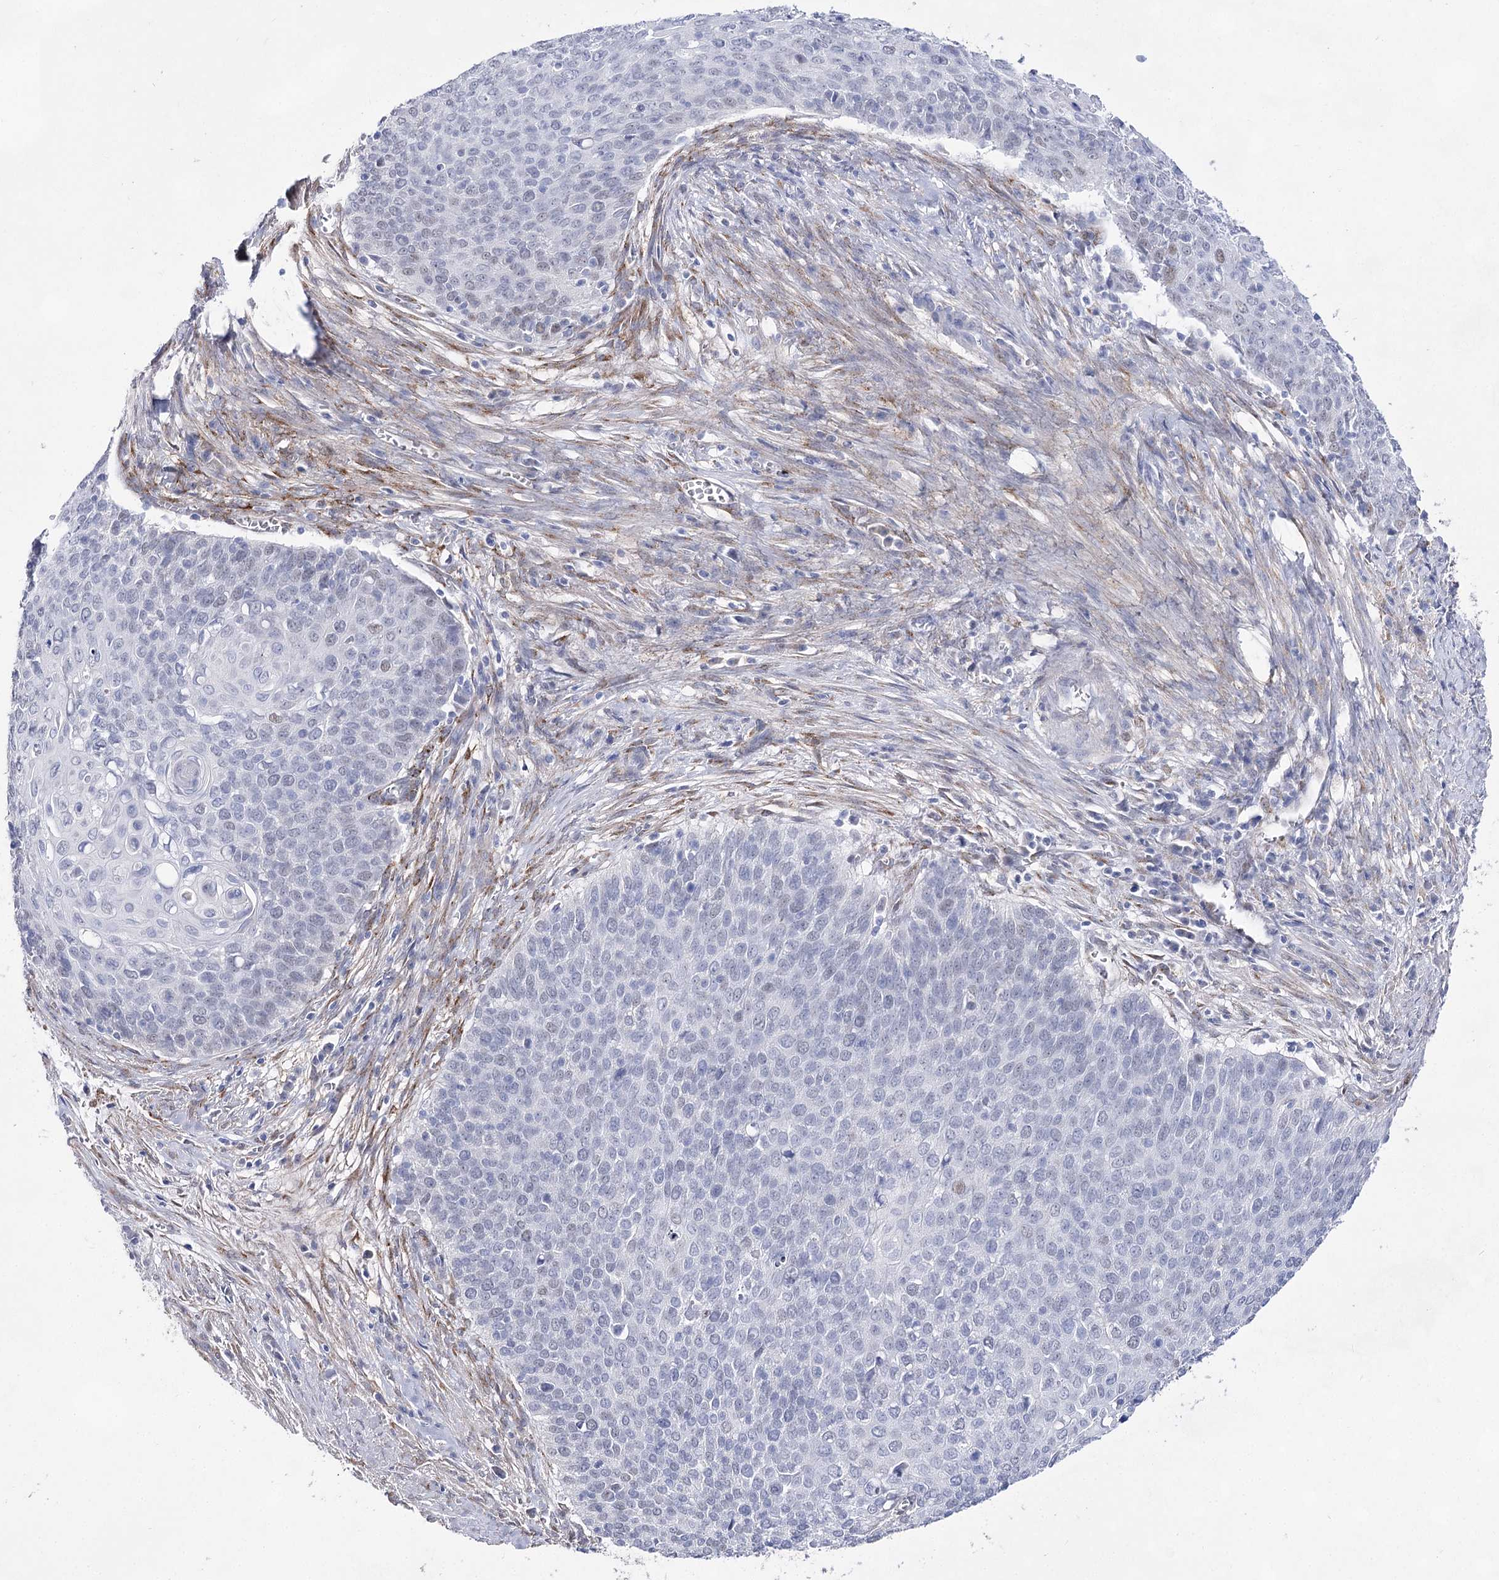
{"staining": {"intensity": "negative", "quantity": "none", "location": "none"}, "tissue": "cervical cancer", "cell_type": "Tumor cells", "image_type": "cancer", "snomed": [{"axis": "morphology", "description": "Squamous cell carcinoma, NOS"}, {"axis": "topography", "description": "Cervix"}], "caption": "Immunohistochemical staining of squamous cell carcinoma (cervical) demonstrates no significant staining in tumor cells. Brightfield microscopy of immunohistochemistry (IHC) stained with DAB (3,3'-diaminobenzidine) (brown) and hematoxylin (blue), captured at high magnification.", "gene": "UGDH", "patient": {"sex": "female", "age": 39}}